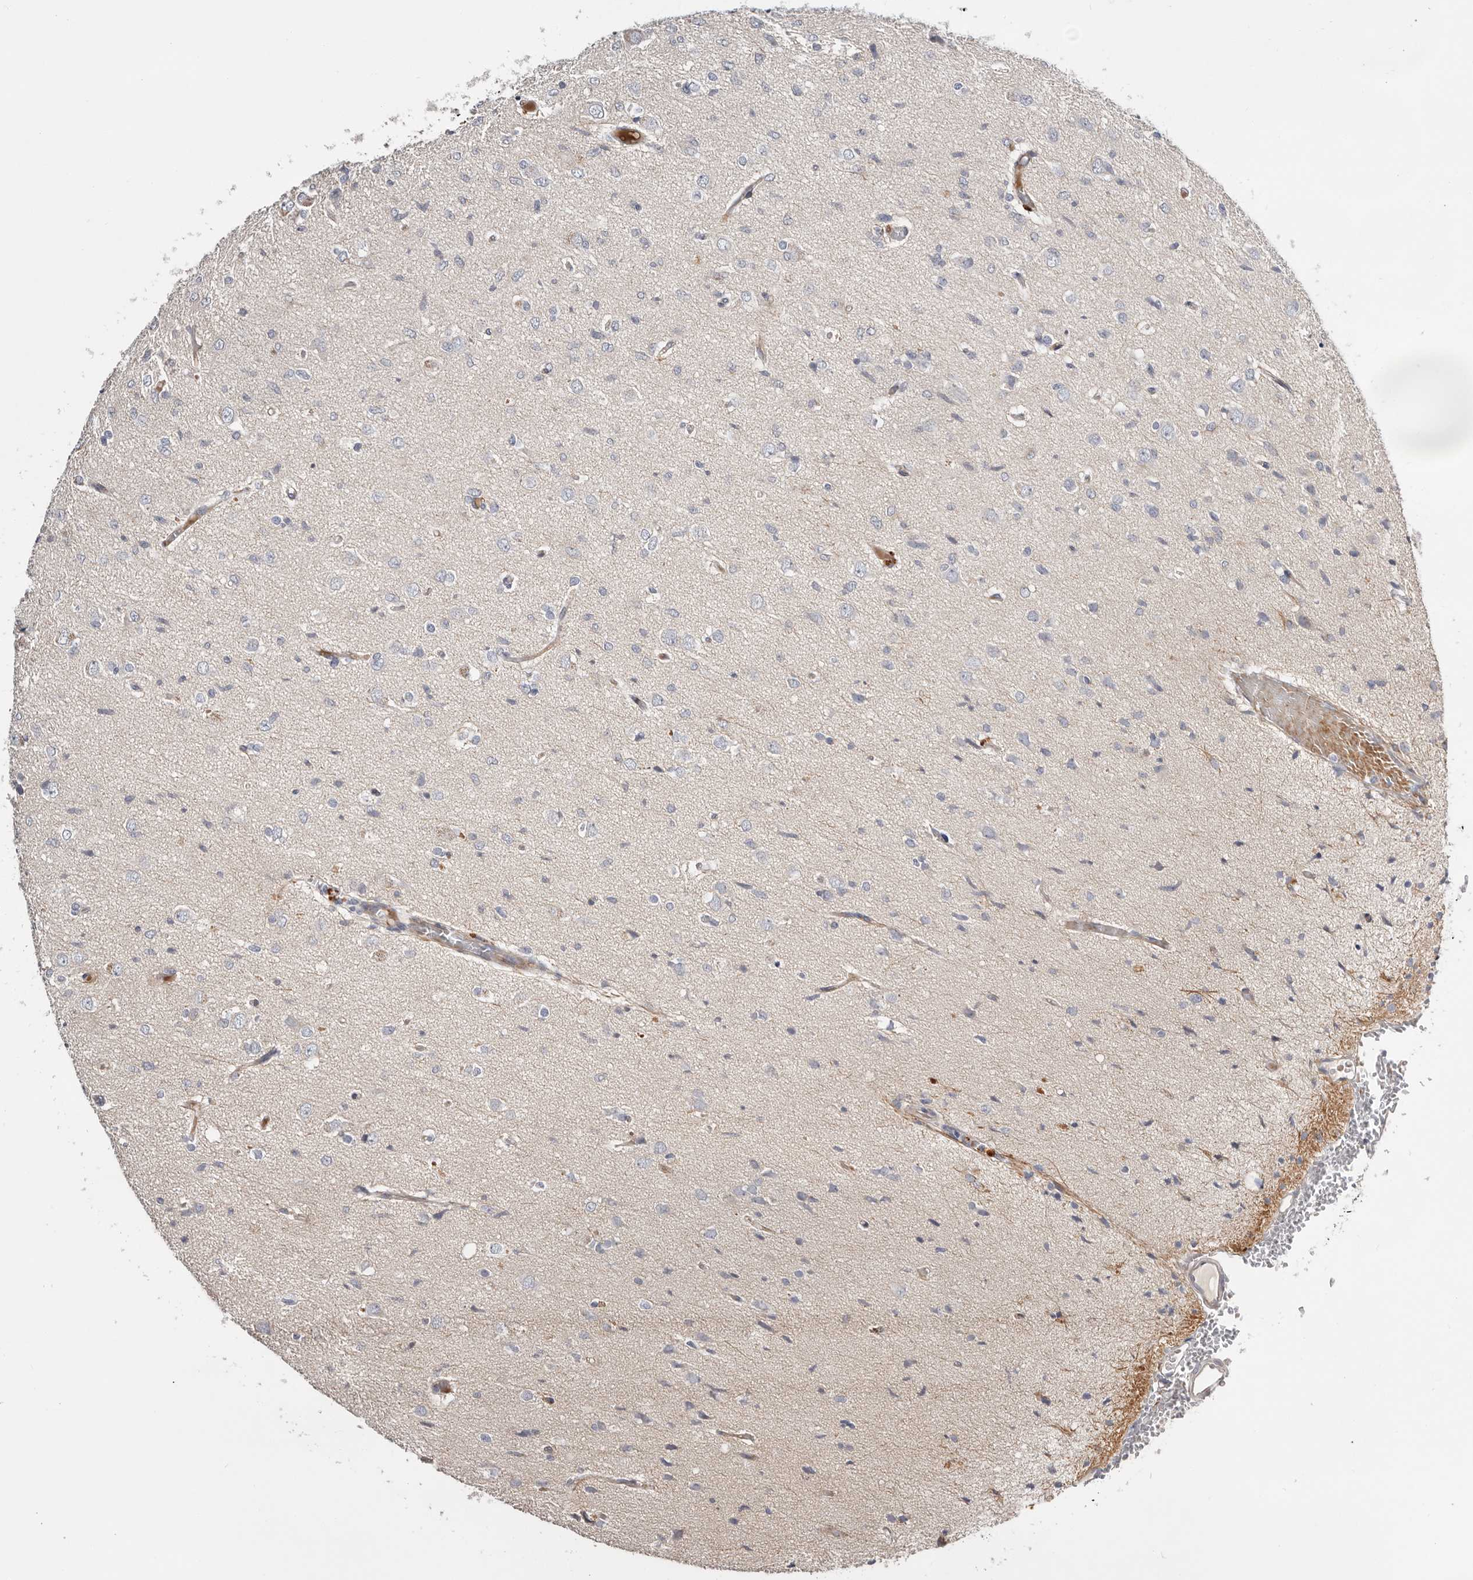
{"staining": {"intensity": "negative", "quantity": "none", "location": "none"}, "tissue": "glioma", "cell_type": "Tumor cells", "image_type": "cancer", "snomed": [{"axis": "morphology", "description": "Glioma, malignant, High grade"}, {"axis": "topography", "description": "Brain"}], "caption": "An immunohistochemistry image of glioma is shown. There is no staining in tumor cells of glioma. (IHC, brightfield microscopy, high magnification).", "gene": "USH1C", "patient": {"sex": "female", "age": 59}}